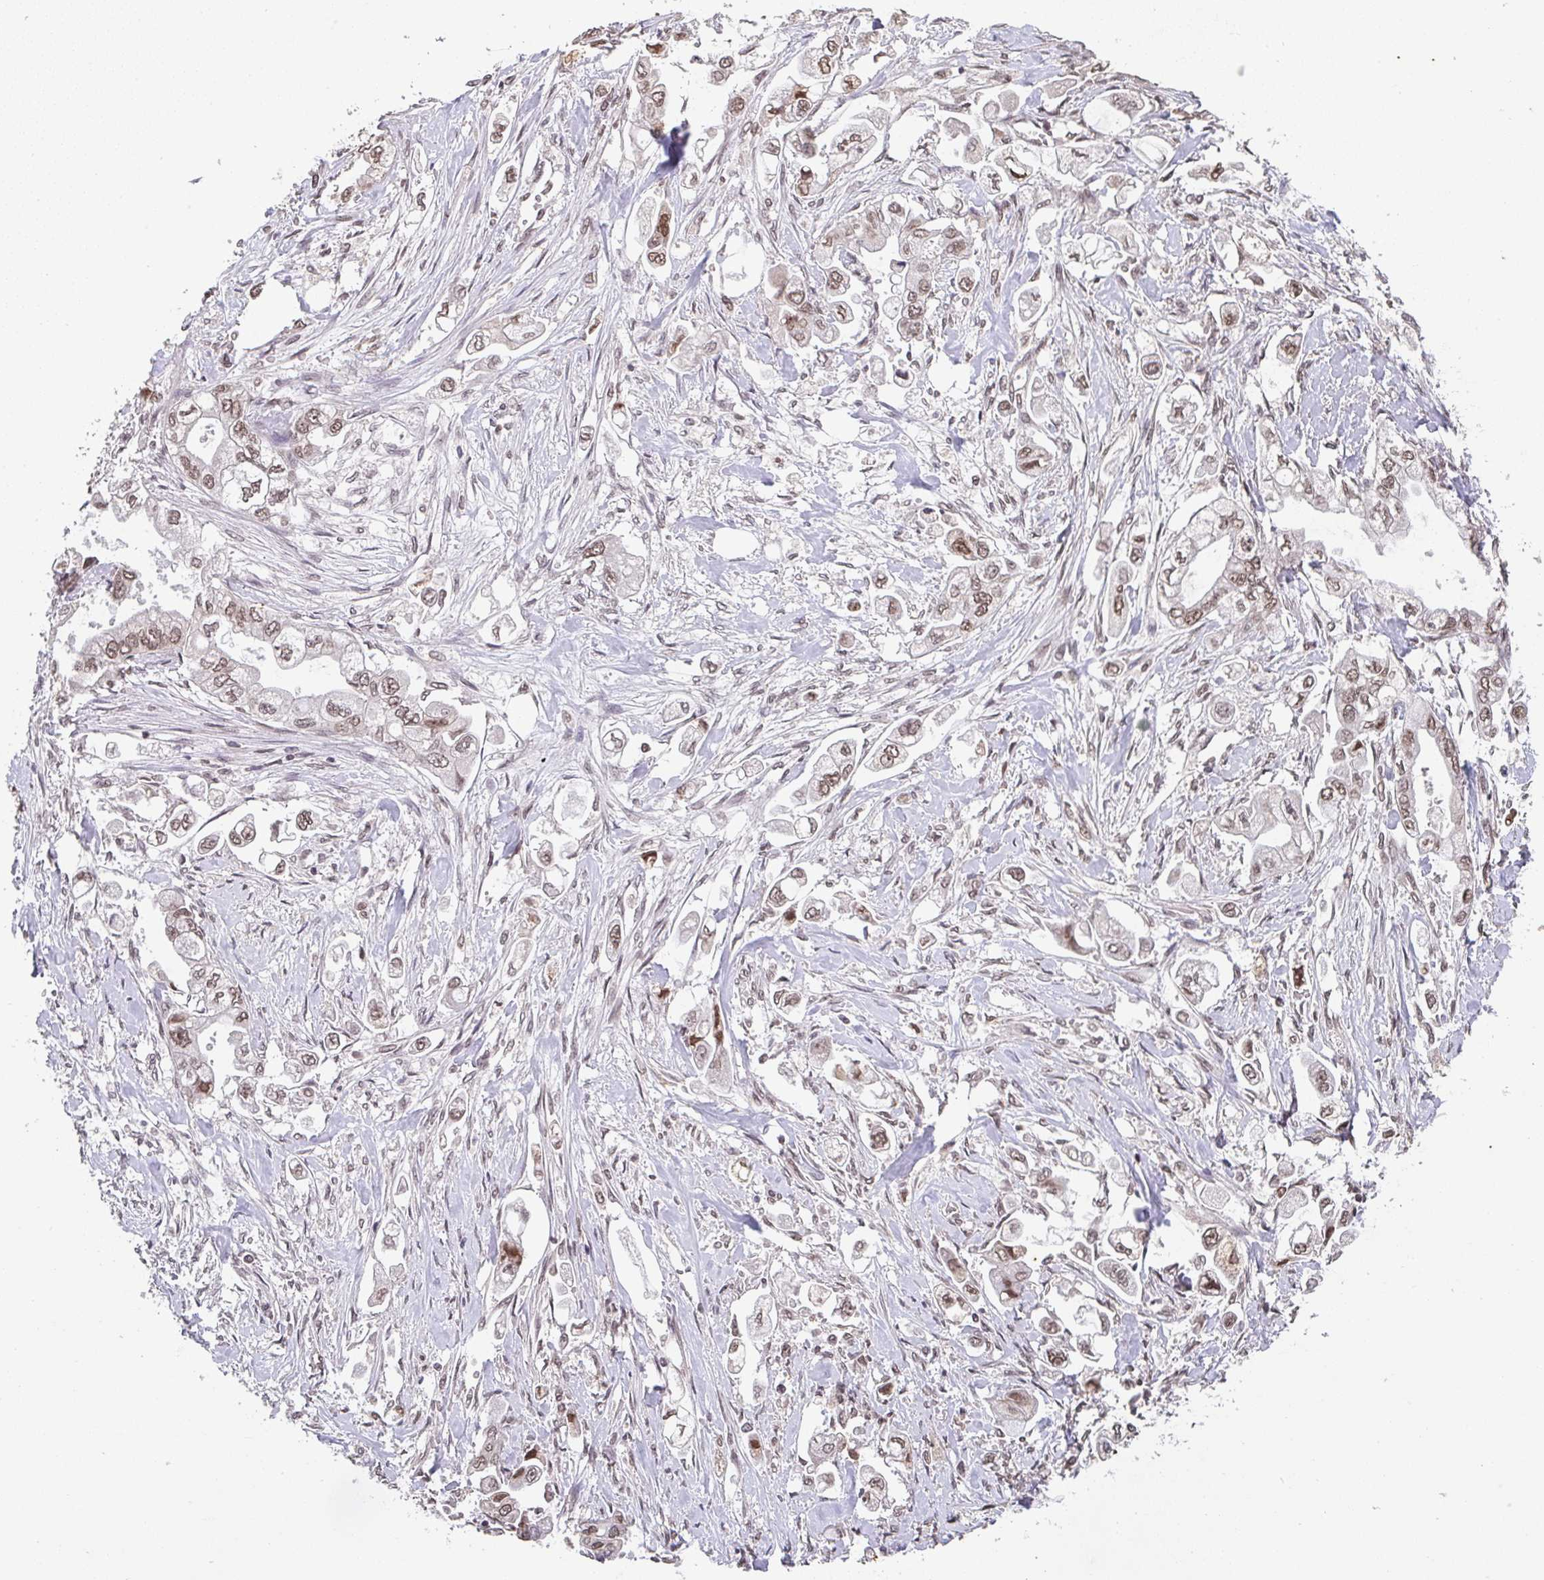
{"staining": {"intensity": "moderate", "quantity": ">75%", "location": "nuclear"}, "tissue": "stomach cancer", "cell_type": "Tumor cells", "image_type": "cancer", "snomed": [{"axis": "morphology", "description": "Adenocarcinoma, NOS"}, {"axis": "topography", "description": "Stomach"}], "caption": "The image shows immunohistochemical staining of adenocarcinoma (stomach). There is moderate nuclear positivity is present in approximately >75% of tumor cells. (Stains: DAB (3,3'-diaminobenzidine) in brown, nuclei in blue, Microscopy: brightfield microscopy at high magnification).", "gene": "DKC1", "patient": {"sex": "male", "age": 62}}